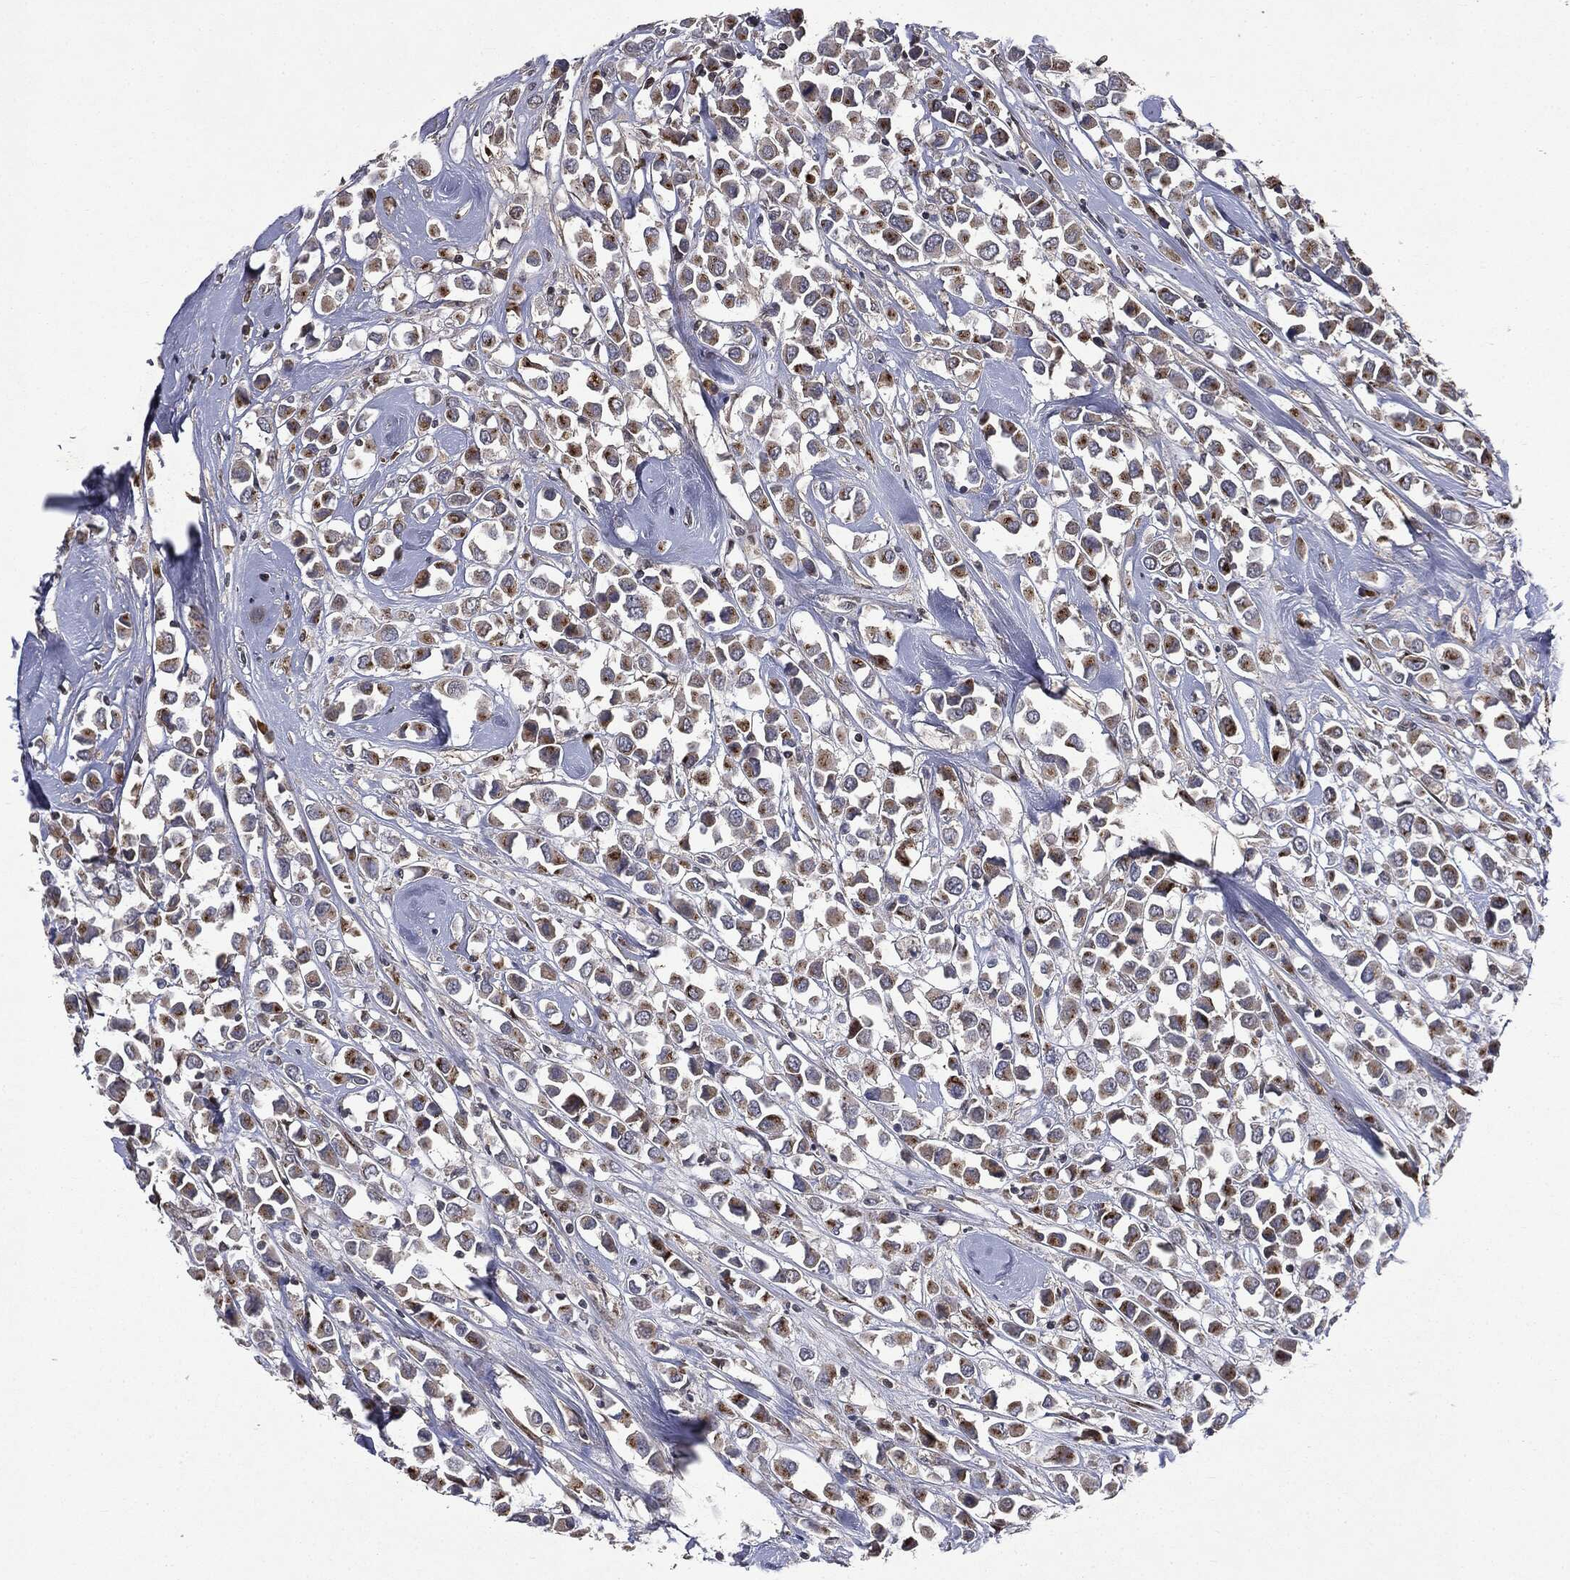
{"staining": {"intensity": "strong", "quantity": ">75%", "location": "cytoplasmic/membranous"}, "tissue": "breast cancer", "cell_type": "Tumor cells", "image_type": "cancer", "snomed": [{"axis": "morphology", "description": "Duct carcinoma"}, {"axis": "topography", "description": "Breast"}], "caption": "The immunohistochemical stain labels strong cytoplasmic/membranous staining in tumor cells of breast cancer tissue.", "gene": "PLPPR2", "patient": {"sex": "female", "age": 61}}